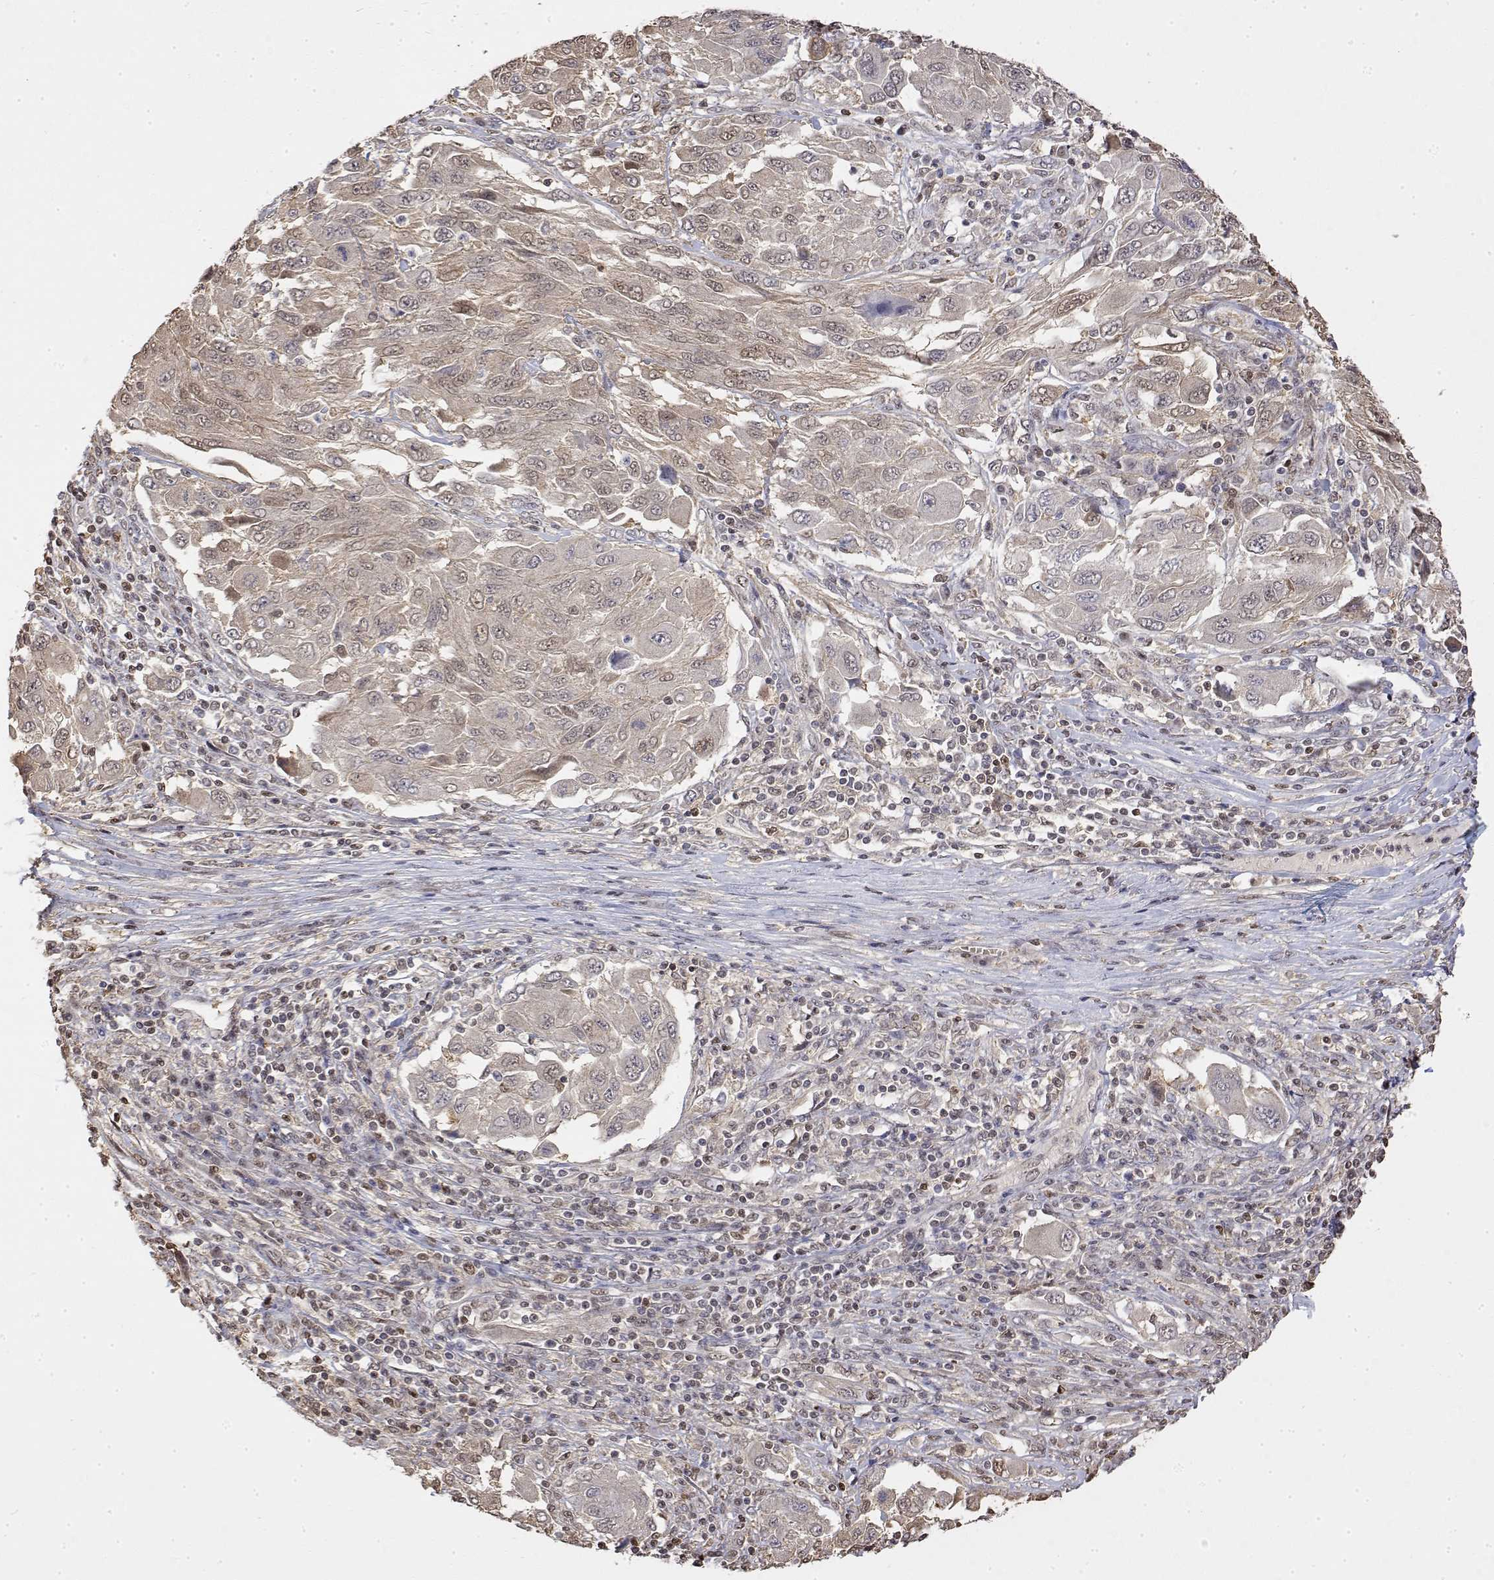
{"staining": {"intensity": "negative", "quantity": "none", "location": "none"}, "tissue": "melanoma", "cell_type": "Tumor cells", "image_type": "cancer", "snomed": [{"axis": "morphology", "description": "Malignant melanoma, NOS"}, {"axis": "topography", "description": "Skin"}], "caption": "Photomicrograph shows no significant protein staining in tumor cells of melanoma.", "gene": "TPI1", "patient": {"sex": "female", "age": 91}}